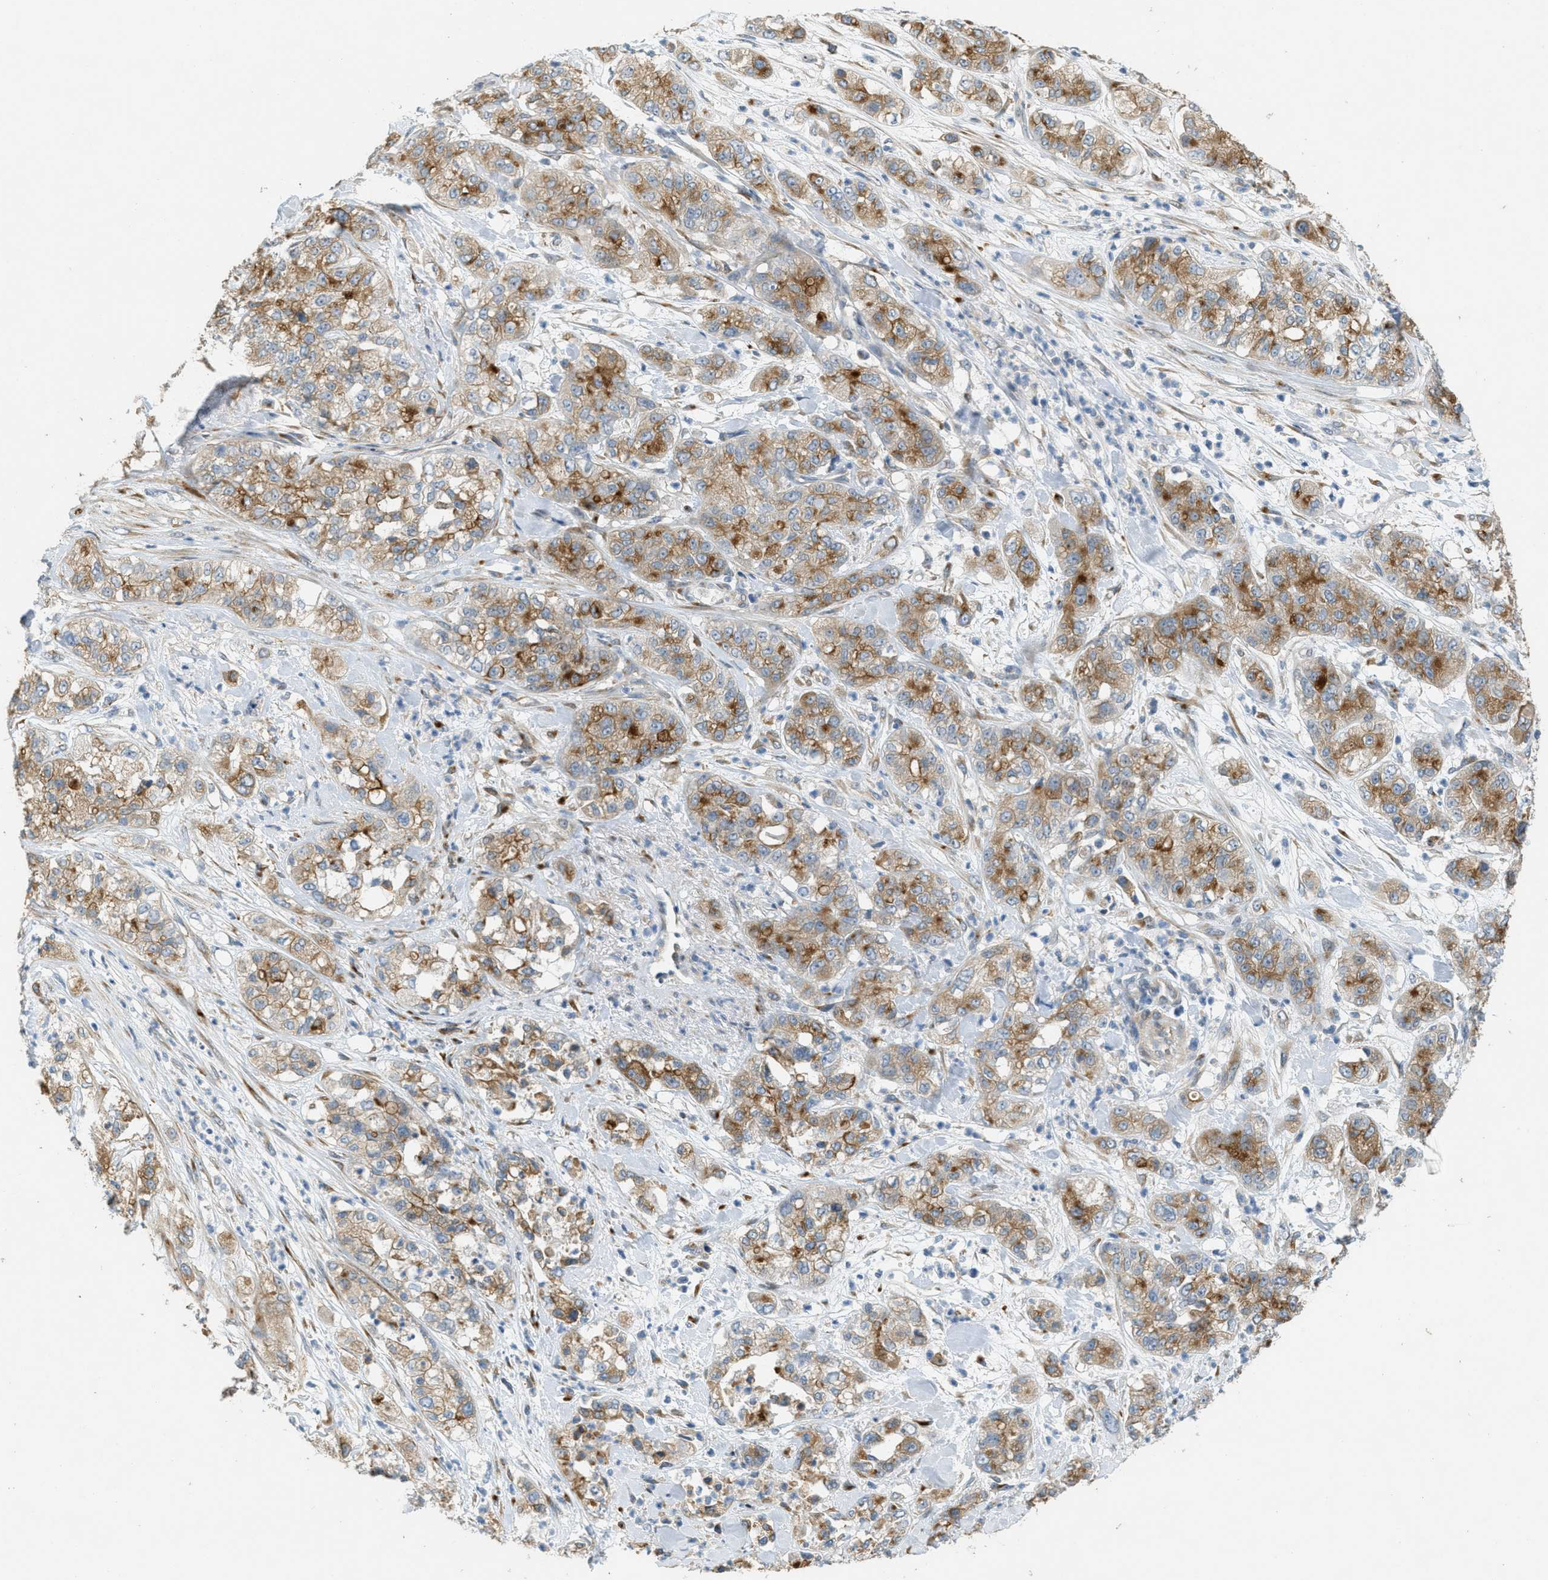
{"staining": {"intensity": "moderate", "quantity": ">75%", "location": "cytoplasmic/membranous"}, "tissue": "pancreatic cancer", "cell_type": "Tumor cells", "image_type": "cancer", "snomed": [{"axis": "morphology", "description": "Adenocarcinoma, NOS"}, {"axis": "topography", "description": "Pancreas"}], "caption": "Moderate cytoplasmic/membranous expression is present in about >75% of tumor cells in pancreatic cancer.", "gene": "ADCY5", "patient": {"sex": "female", "age": 78}}